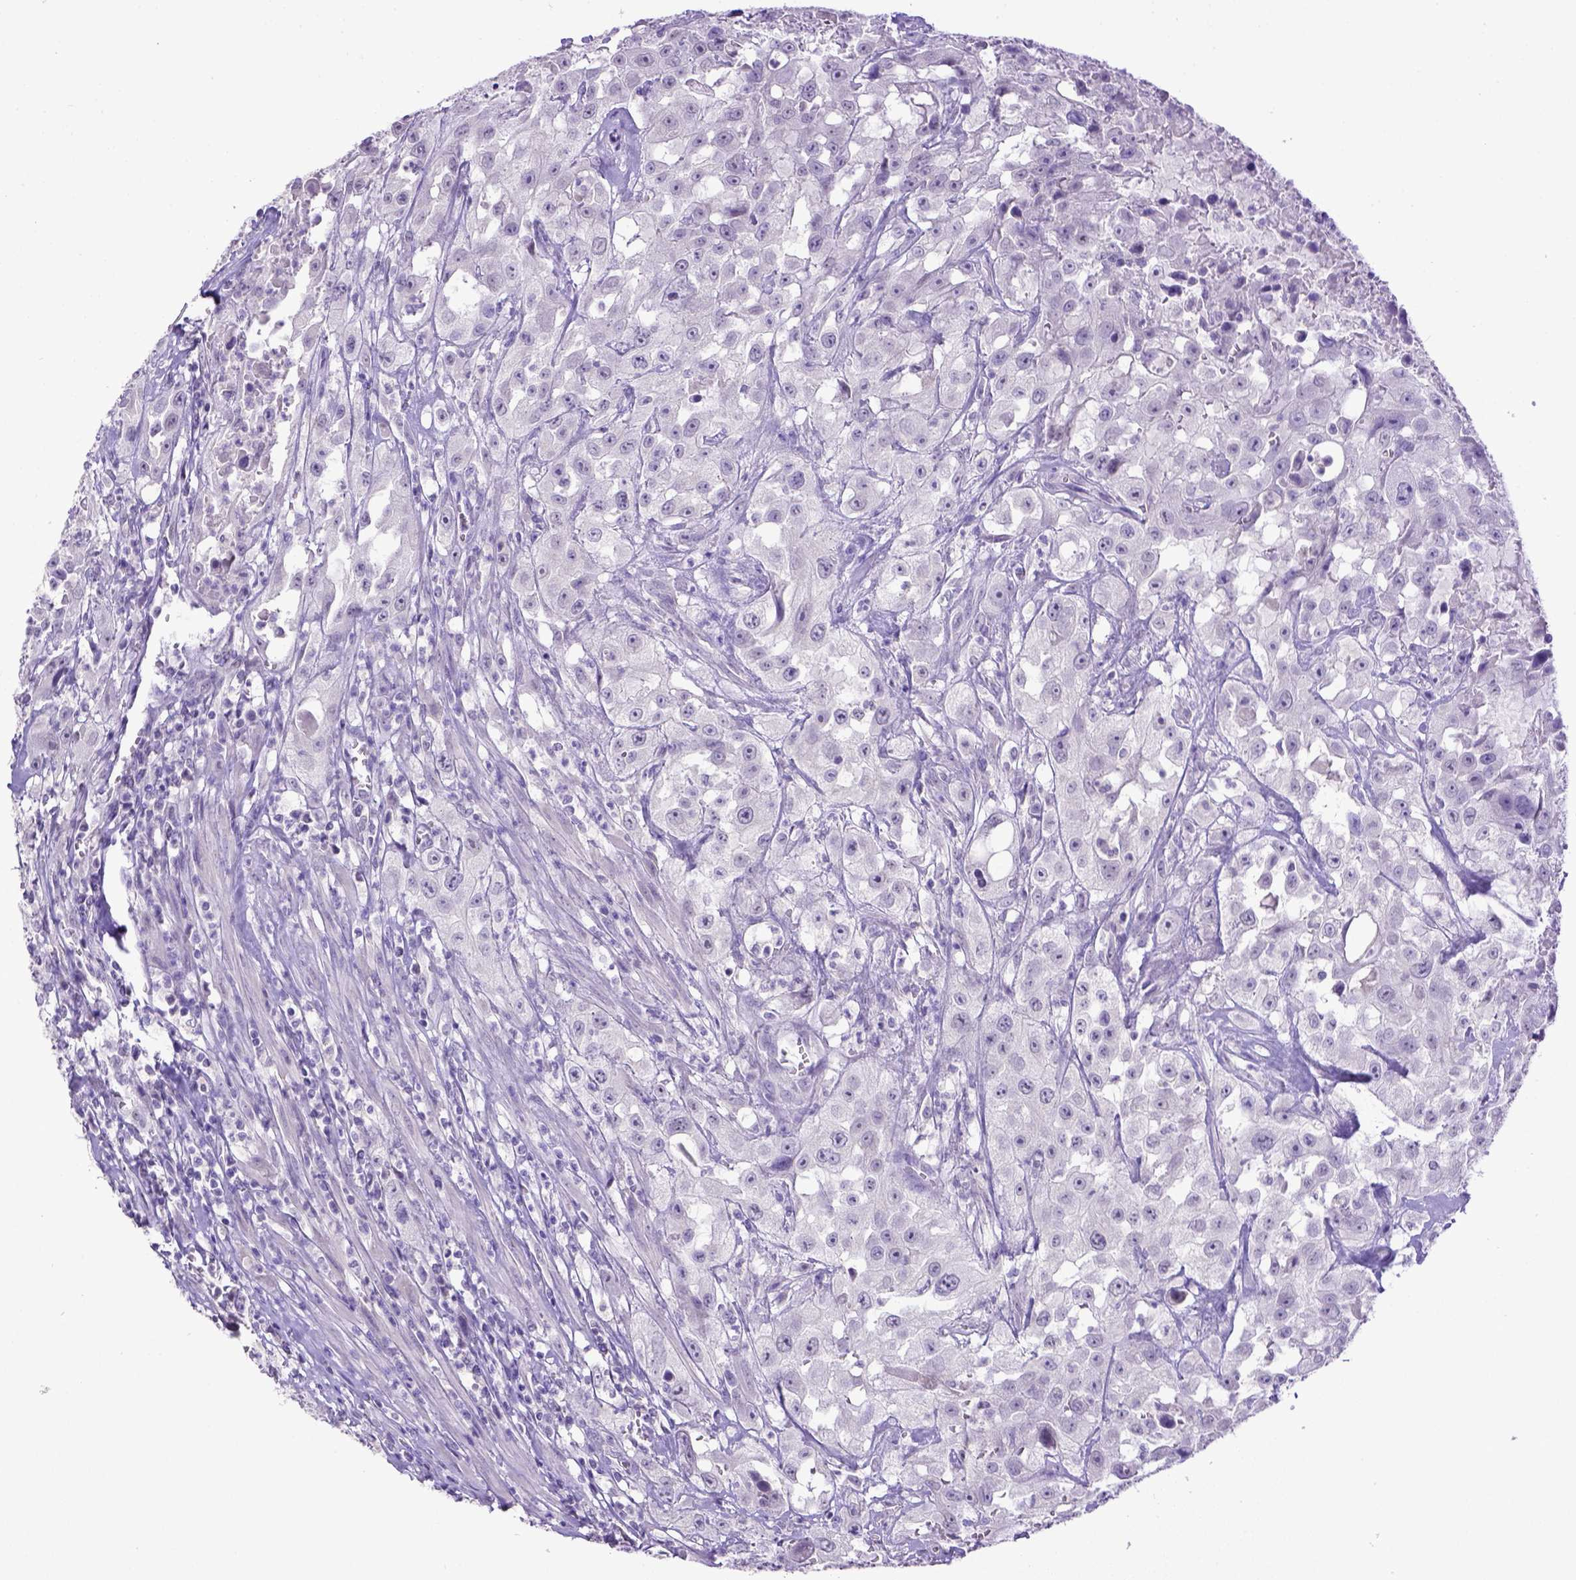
{"staining": {"intensity": "negative", "quantity": "none", "location": "none"}, "tissue": "urothelial cancer", "cell_type": "Tumor cells", "image_type": "cancer", "snomed": [{"axis": "morphology", "description": "Urothelial carcinoma, High grade"}, {"axis": "topography", "description": "Urinary bladder"}], "caption": "IHC histopathology image of neoplastic tissue: human urothelial cancer stained with DAB (3,3'-diaminobenzidine) demonstrates no significant protein expression in tumor cells.", "gene": "ESR1", "patient": {"sex": "male", "age": 79}}